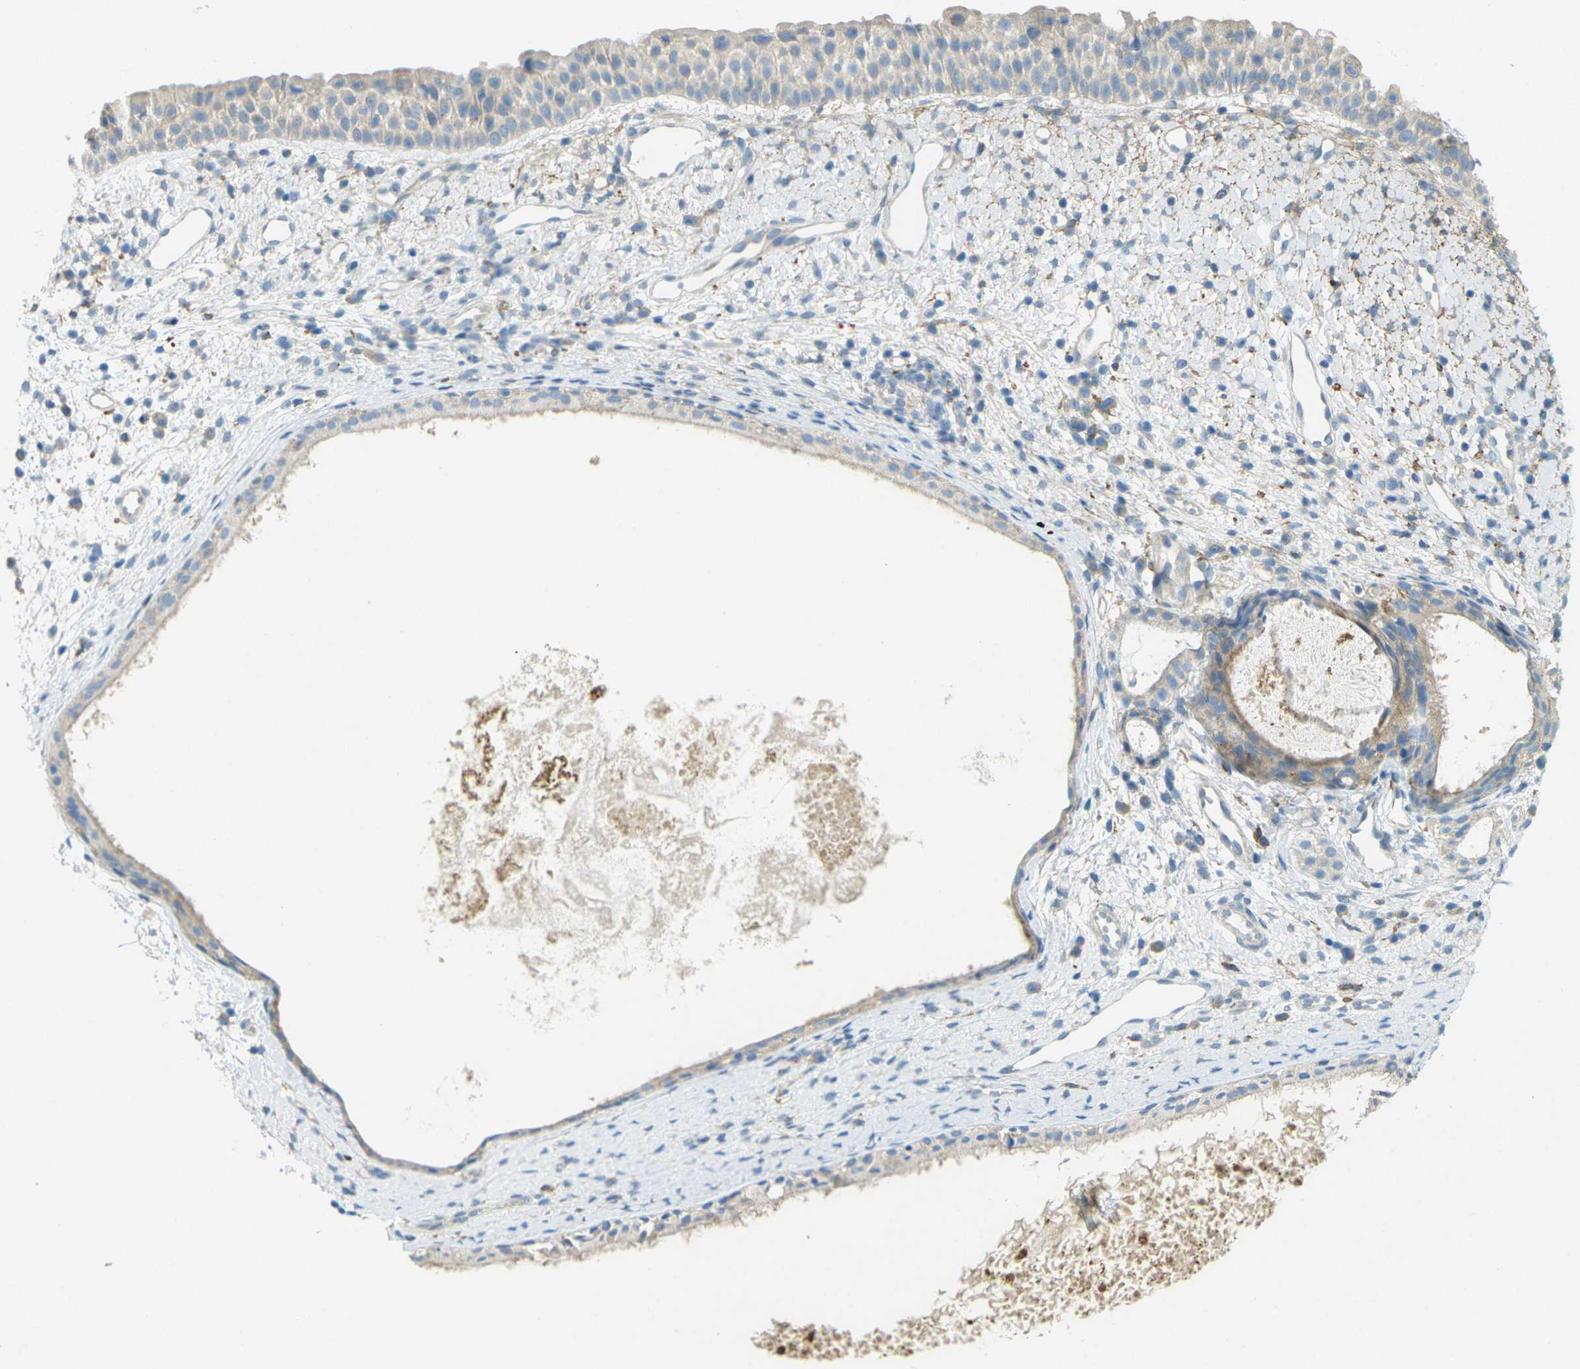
{"staining": {"intensity": "weak", "quantity": ">75%", "location": "cytoplasmic/membranous"}, "tissue": "nasopharynx", "cell_type": "Respiratory epithelial cells", "image_type": "normal", "snomed": [{"axis": "morphology", "description": "Normal tissue, NOS"}, {"axis": "topography", "description": "Nasopharynx"}], "caption": "Immunohistochemistry image of benign human nasopharynx stained for a protein (brown), which demonstrates low levels of weak cytoplasmic/membranous staining in approximately >75% of respiratory epithelial cells.", "gene": "MYLK4", "patient": {"sex": "male", "age": 22}}